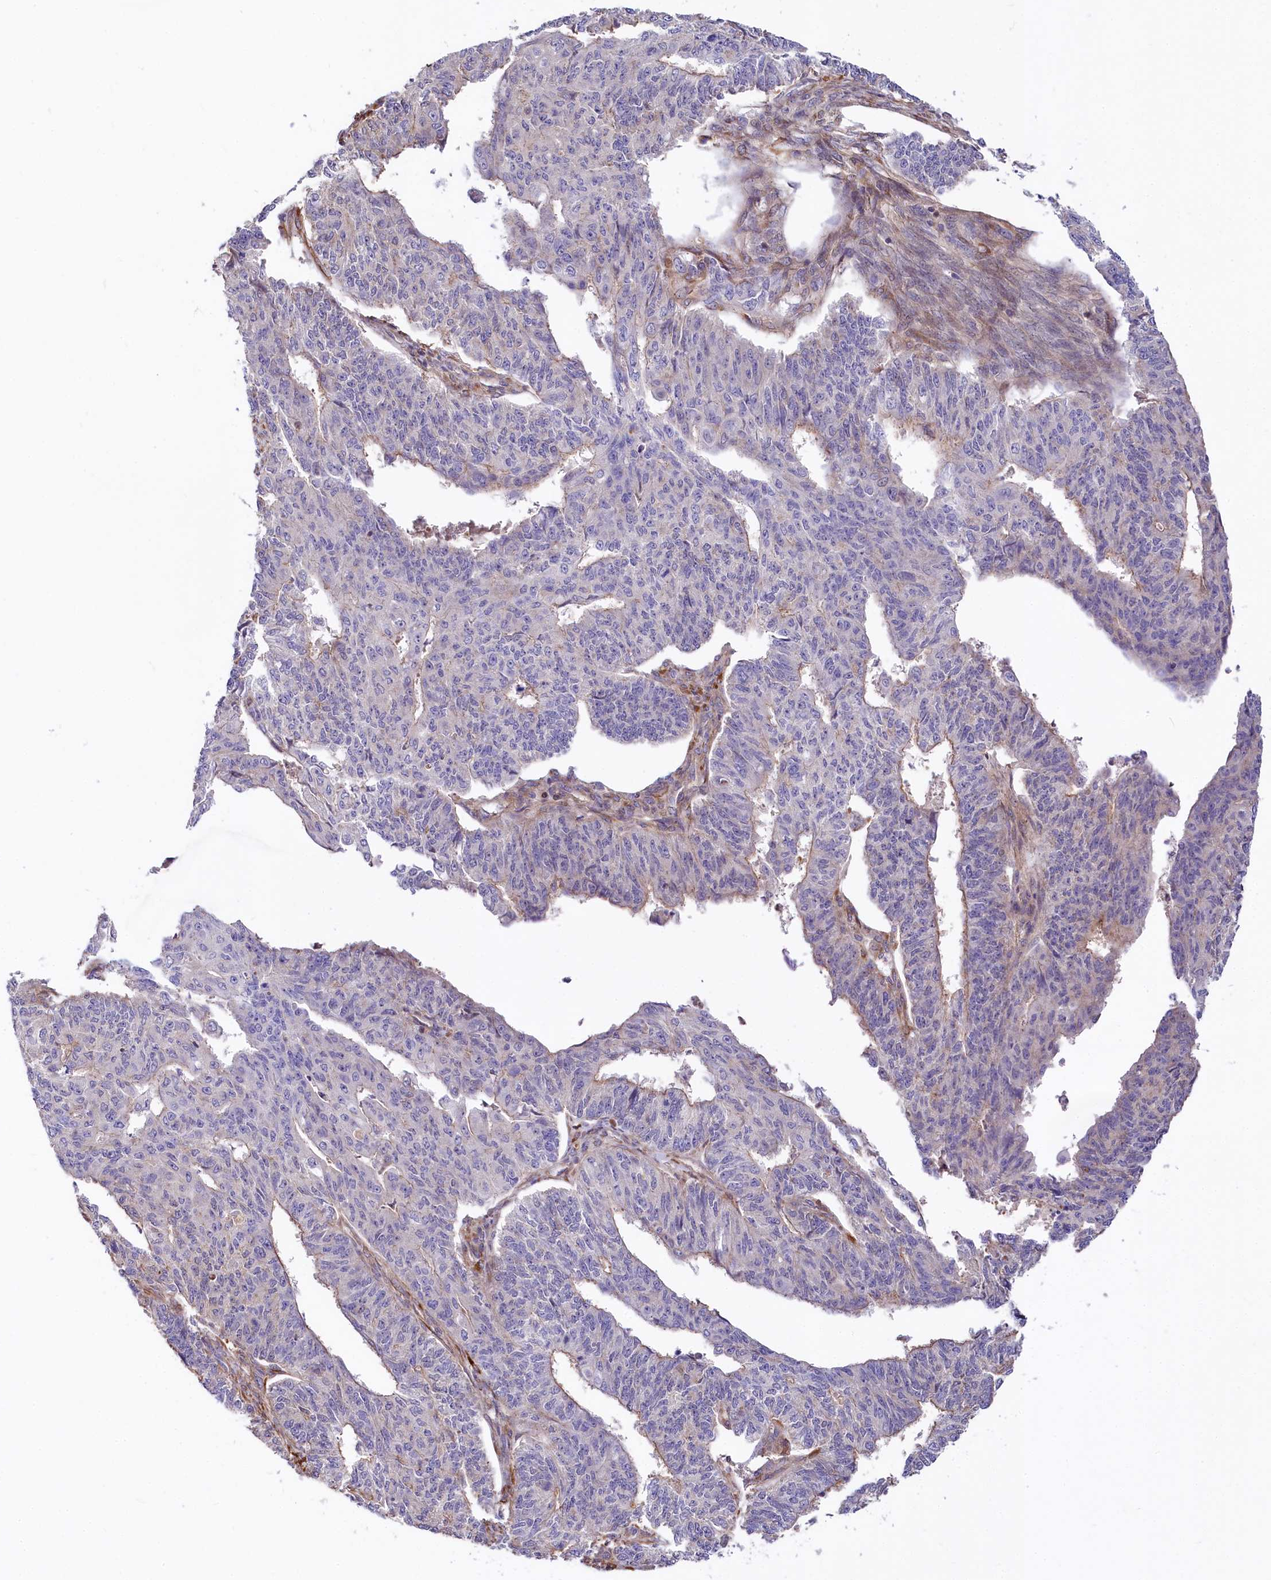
{"staining": {"intensity": "negative", "quantity": "none", "location": "none"}, "tissue": "endometrial cancer", "cell_type": "Tumor cells", "image_type": "cancer", "snomed": [{"axis": "morphology", "description": "Adenocarcinoma, NOS"}, {"axis": "topography", "description": "Endometrium"}], "caption": "Immunohistochemistry (IHC) image of endometrial cancer stained for a protein (brown), which exhibits no staining in tumor cells. The staining is performed using DAB (3,3'-diaminobenzidine) brown chromogen with nuclei counter-stained in using hematoxylin.", "gene": "FCHSD2", "patient": {"sex": "female", "age": 32}}